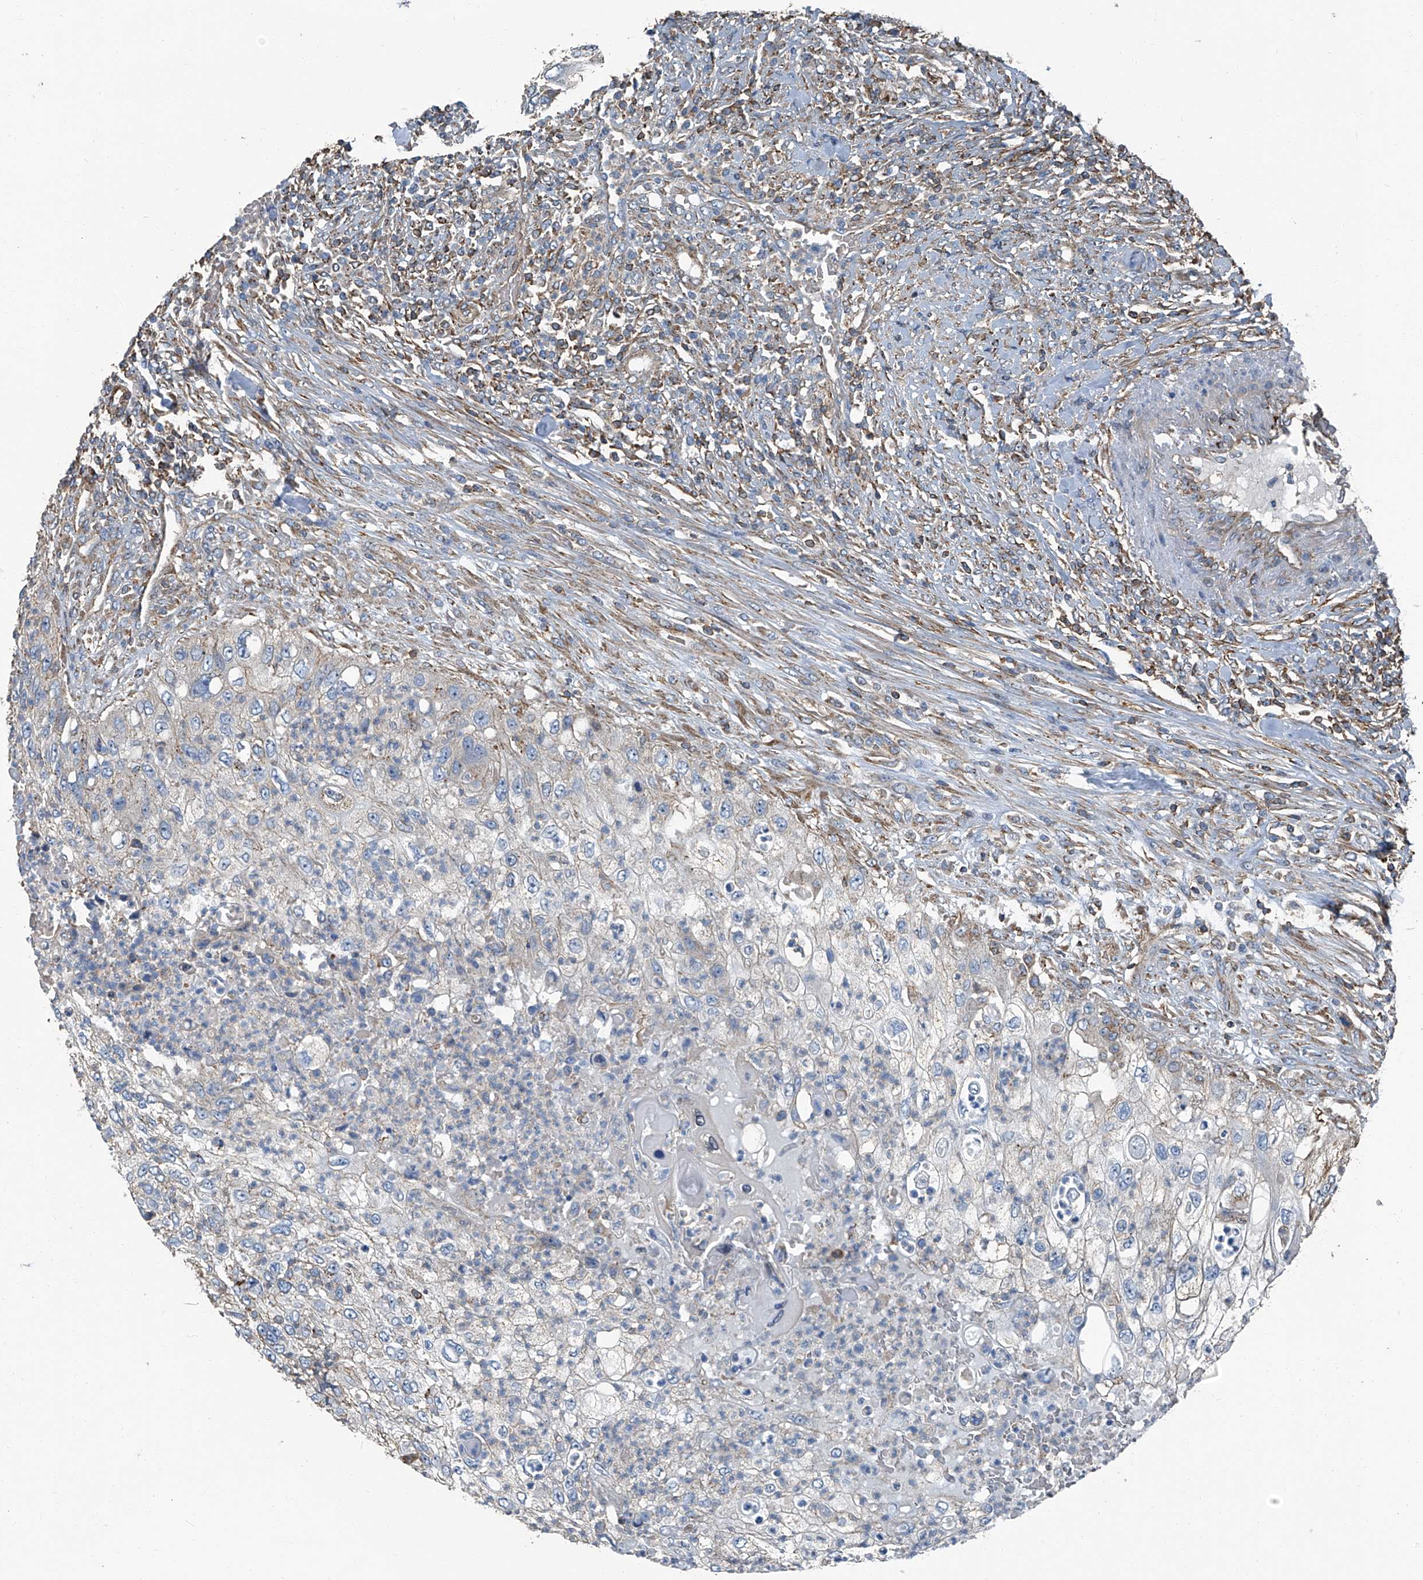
{"staining": {"intensity": "negative", "quantity": "none", "location": "none"}, "tissue": "urothelial cancer", "cell_type": "Tumor cells", "image_type": "cancer", "snomed": [{"axis": "morphology", "description": "Urothelial carcinoma, High grade"}, {"axis": "topography", "description": "Urinary bladder"}], "caption": "Immunohistochemistry (IHC) of human high-grade urothelial carcinoma shows no expression in tumor cells.", "gene": "SEPTIN7", "patient": {"sex": "female", "age": 60}}